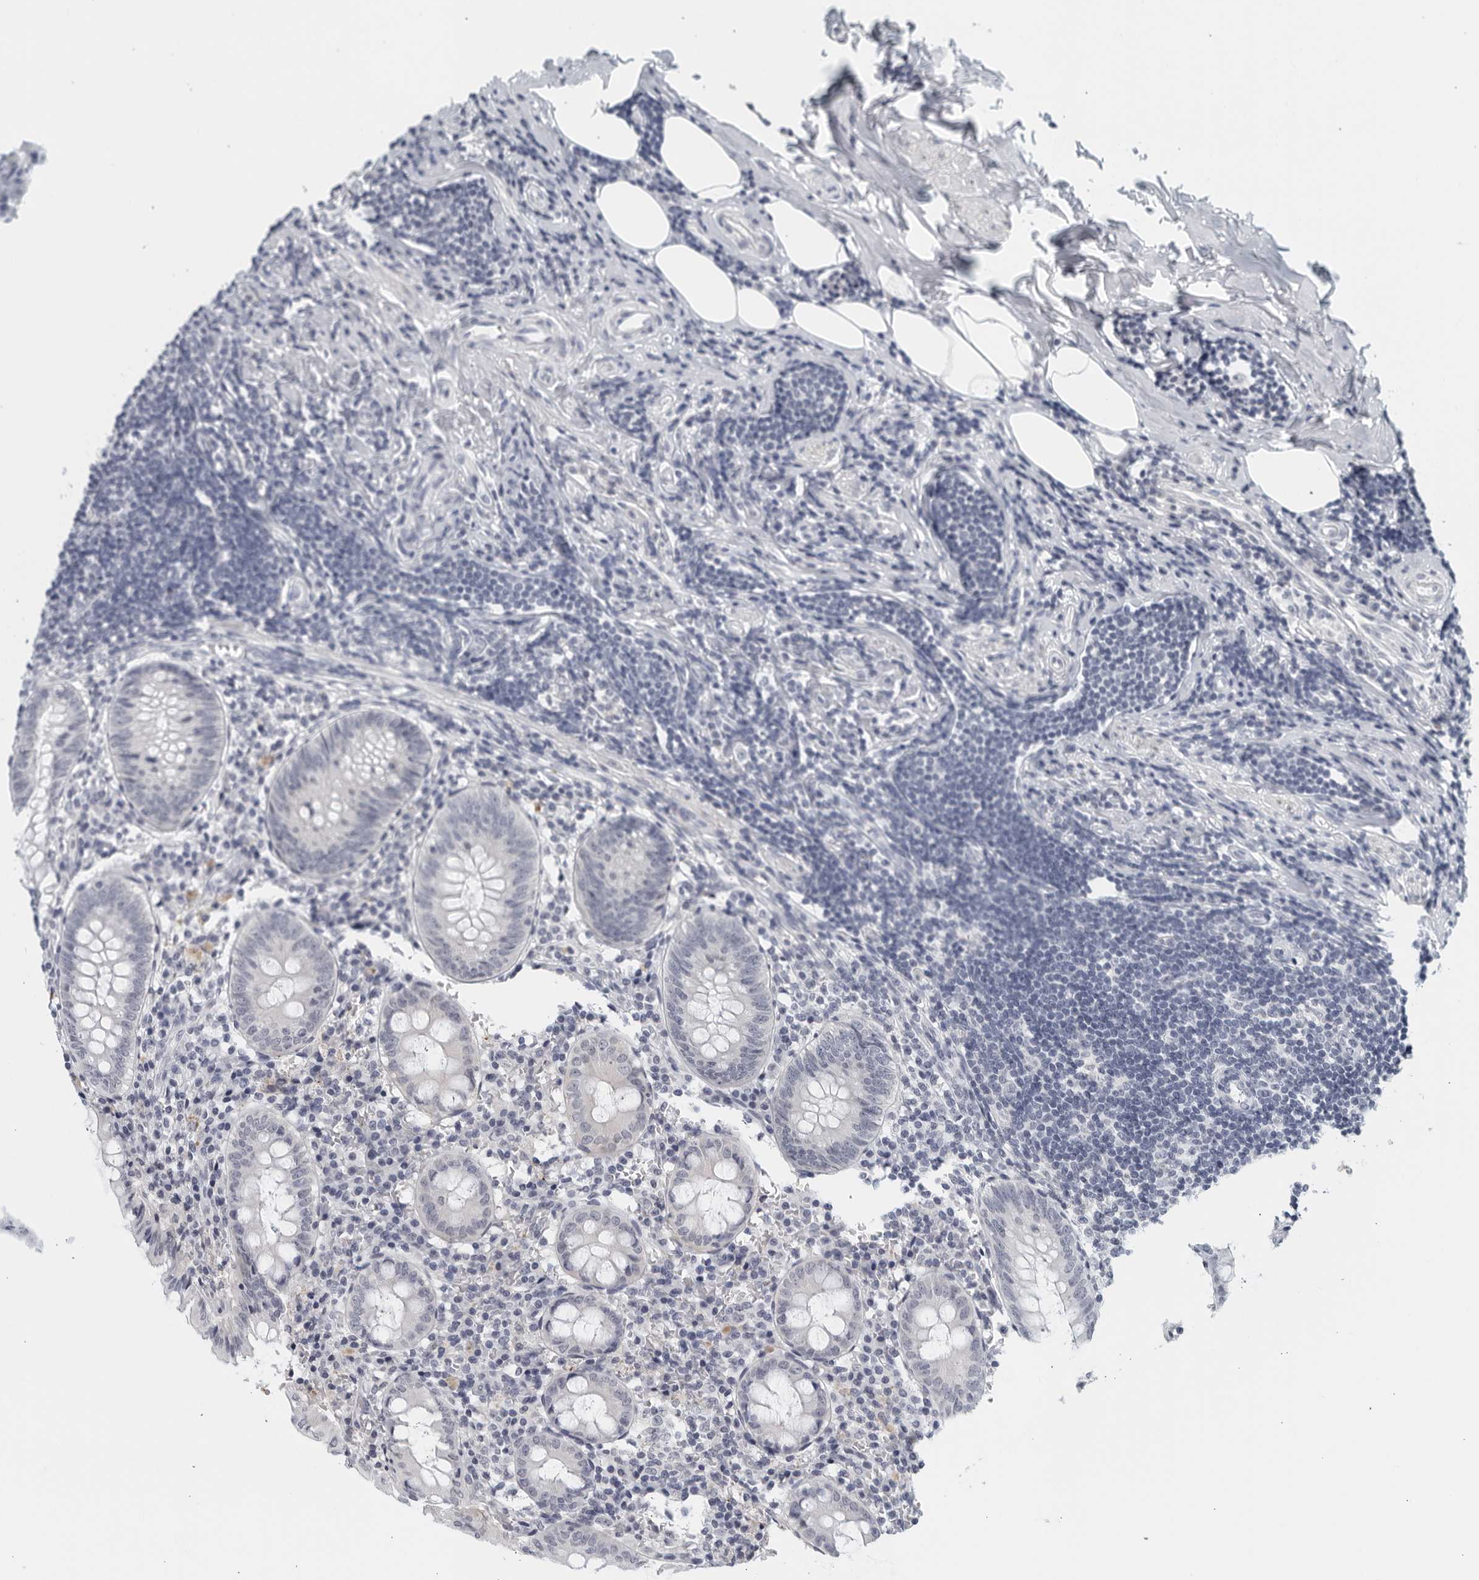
{"staining": {"intensity": "negative", "quantity": "none", "location": "none"}, "tissue": "appendix", "cell_type": "Glandular cells", "image_type": "normal", "snomed": [{"axis": "morphology", "description": "Normal tissue, NOS"}, {"axis": "topography", "description": "Appendix"}], "caption": "Immunohistochemistry of unremarkable appendix displays no expression in glandular cells.", "gene": "MATN1", "patient": {"sex": "female", "age": 54}}